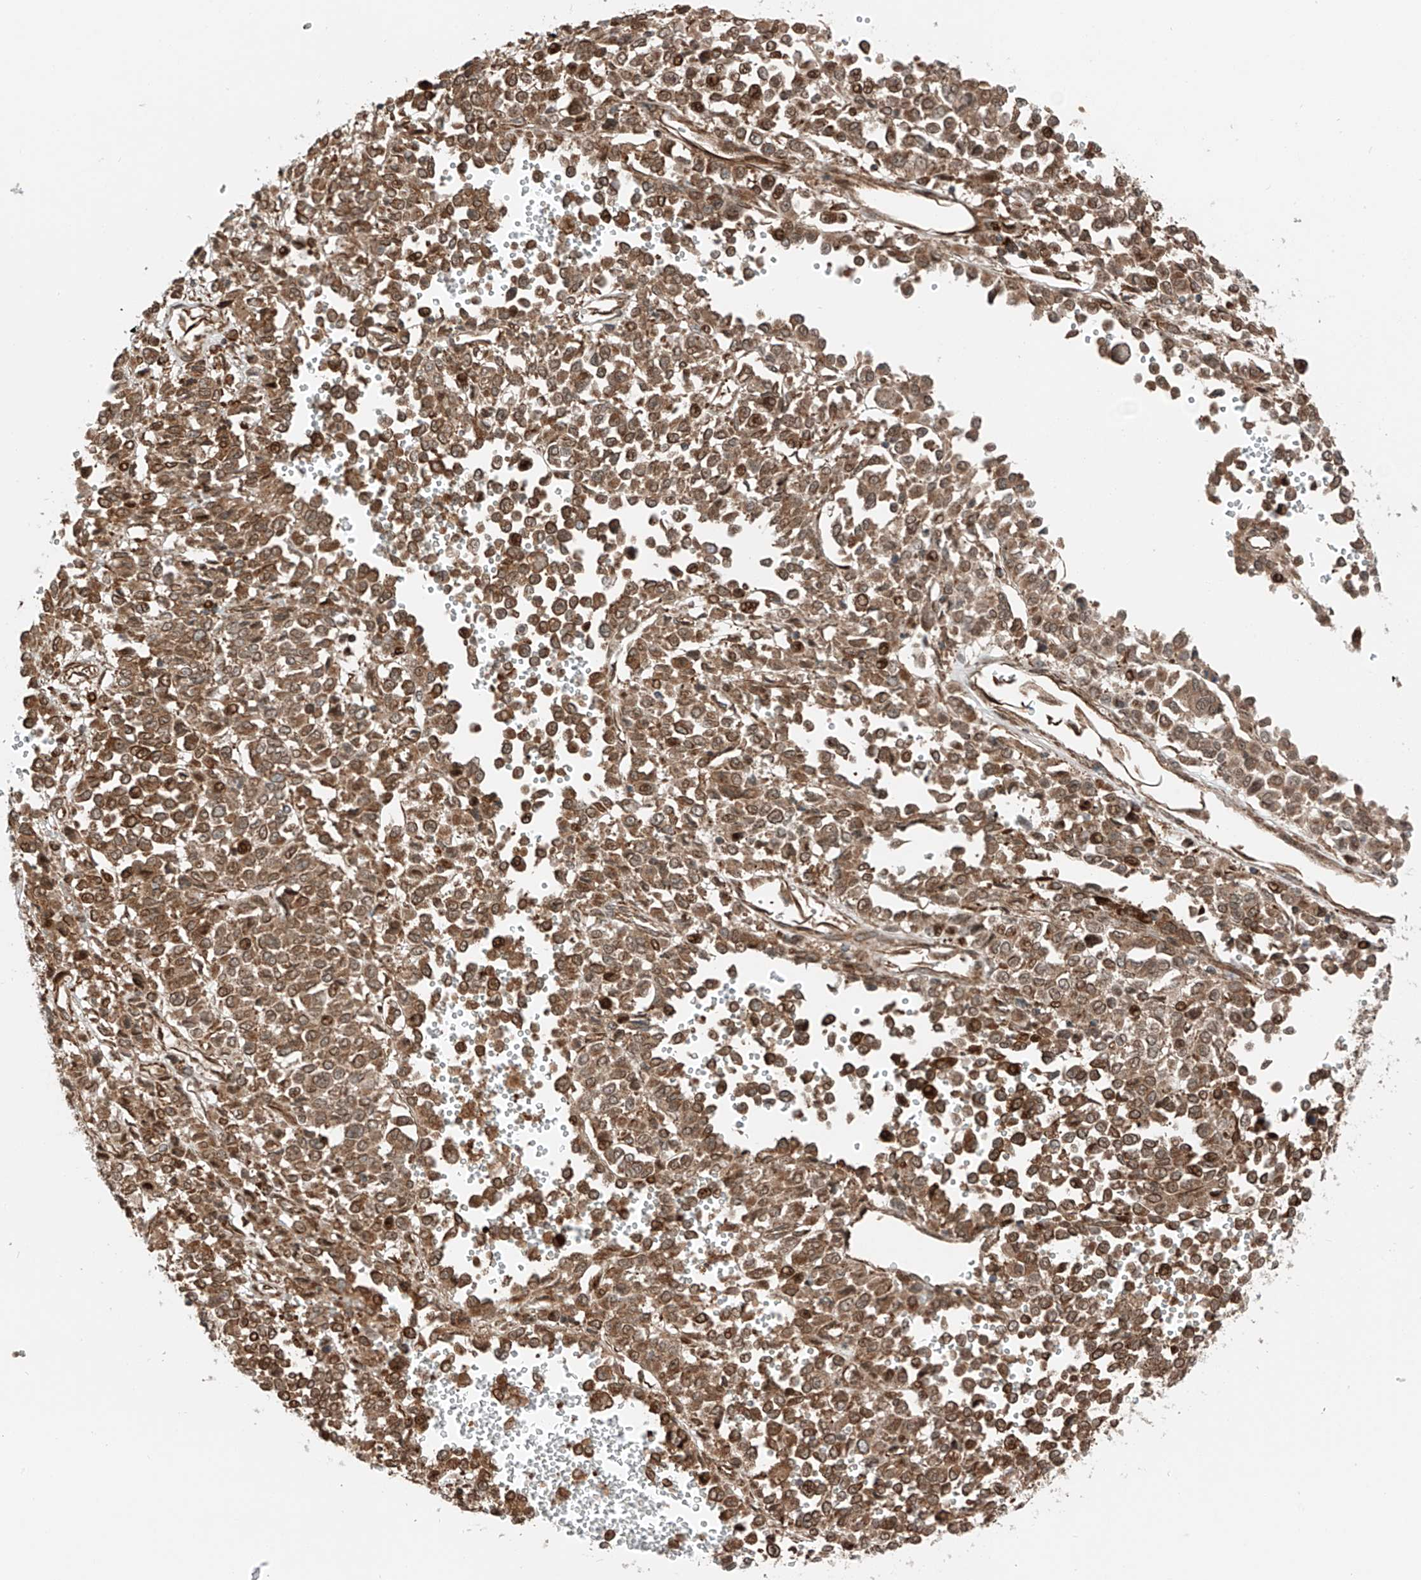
{"staining": {"intensity": "moderate", "quantity": ">75%", "location": "cytoplasmic/membranous,nuclear"}, "tissue": "melanoma", "cell_type": "Tumor cells", "image_type": "cancer", "snomed": [{"axis": "morphology", "description": "Malignant melanoma, Metastatic site"}, {"axis": "topography", "description": "Pancreas"}], "caption": "Immunohistochemistry histopathology image of melanoma stained for a protein (brown), which shows medium levels of moderate cytoplasmic/membranous and nuclear expression in approximately >75% of tumor cells.", "gene": "USP48", "patient": {"sex": "female", "age": 30}}